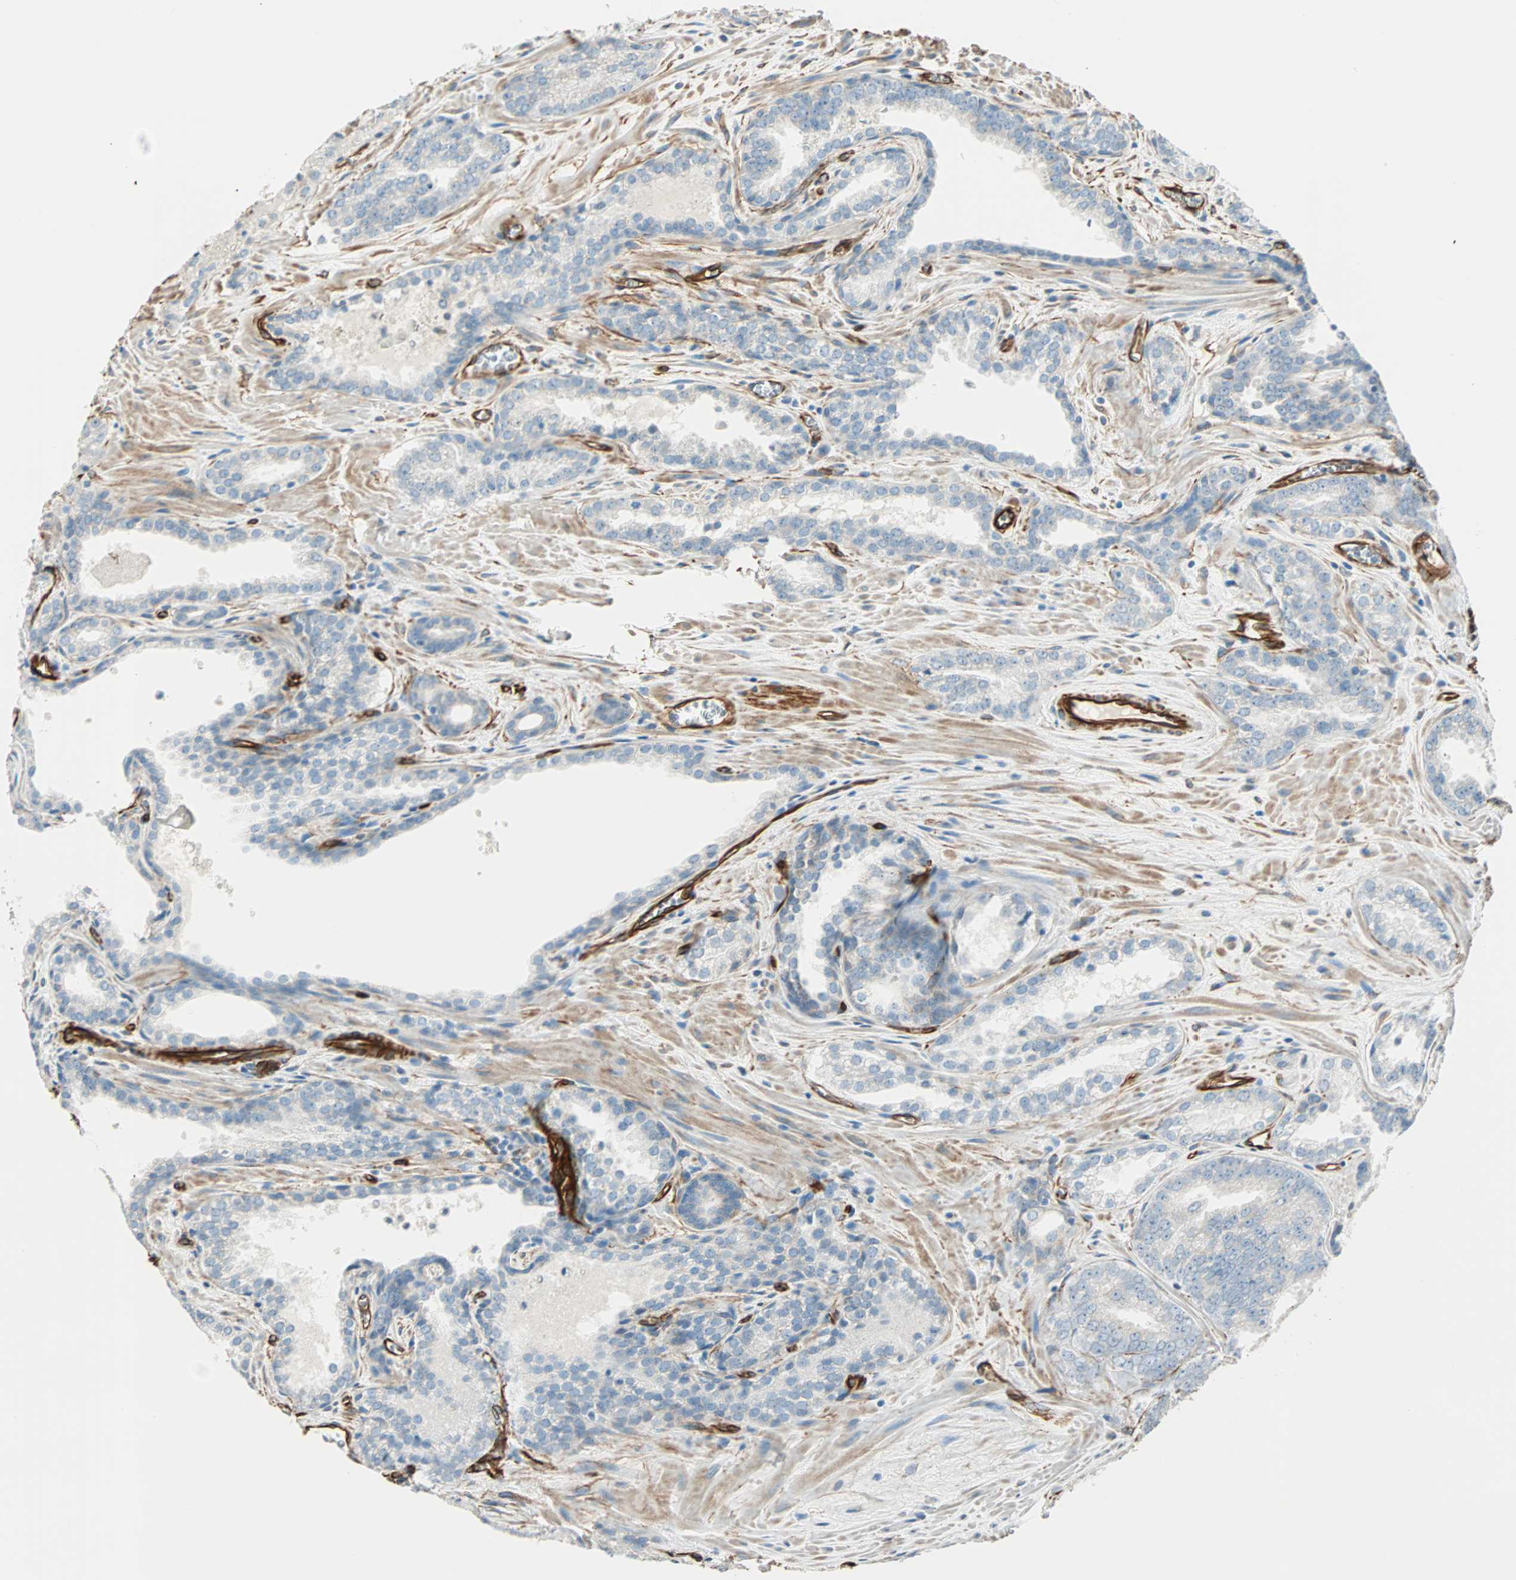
{"staining": {"intensity": "negative", "quantity": "none", "location": "none"}, "tissue": "prostate cancer", "cell_type": "Tumor cells", "image_type": "cancer", "snomed": [{"axis": "morphology", "description": "Adenocarcinoma, Low grade"}, {"axis": "topography", "description": "Prostate"}], "caption": "Tumor cells are negative for brown protein staining in prostate cancer (low-grade adenocarcinoma).", "gene": "NES", "patient": {"sex": "male", "age": 60}}